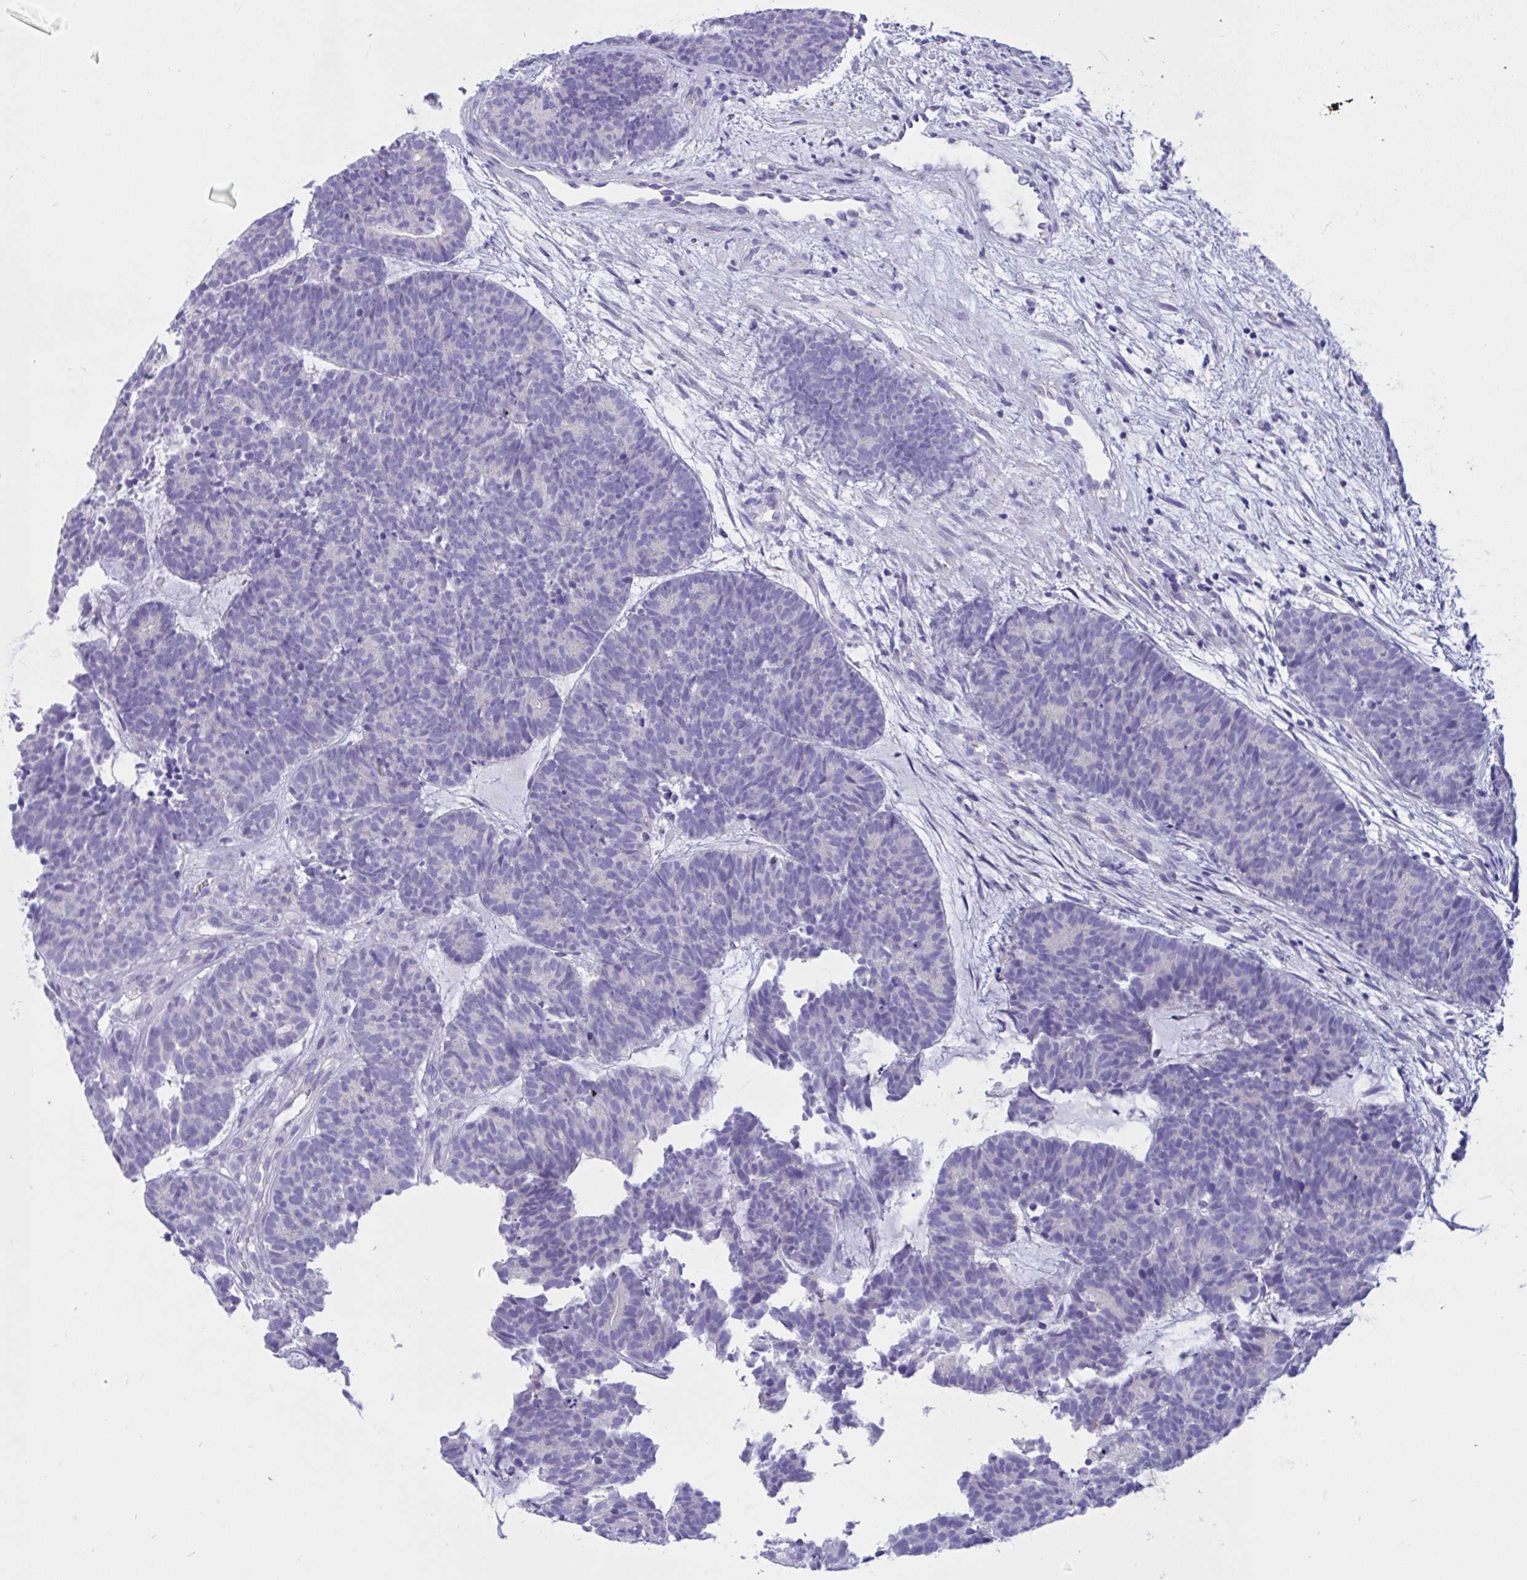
{"staining": {"intensity": "negative", "quantity": "none", "location": "none"}, "tissue": "head and neck cancer", "cell_type": "Tumor cells", "image_type": "cancer", "snomed": [{"axis": "morphology", "description": "Adenocarcinoma, NOS"}, {"axis": "topography", "description": "Head-Neck"}], "caption": "This is a histopathology image of IHC staining of head and neck cancer, which shows no positivity in tumor cells.", "gene": "RNASE3", "patient": {"sex": "female", "age": 81}}